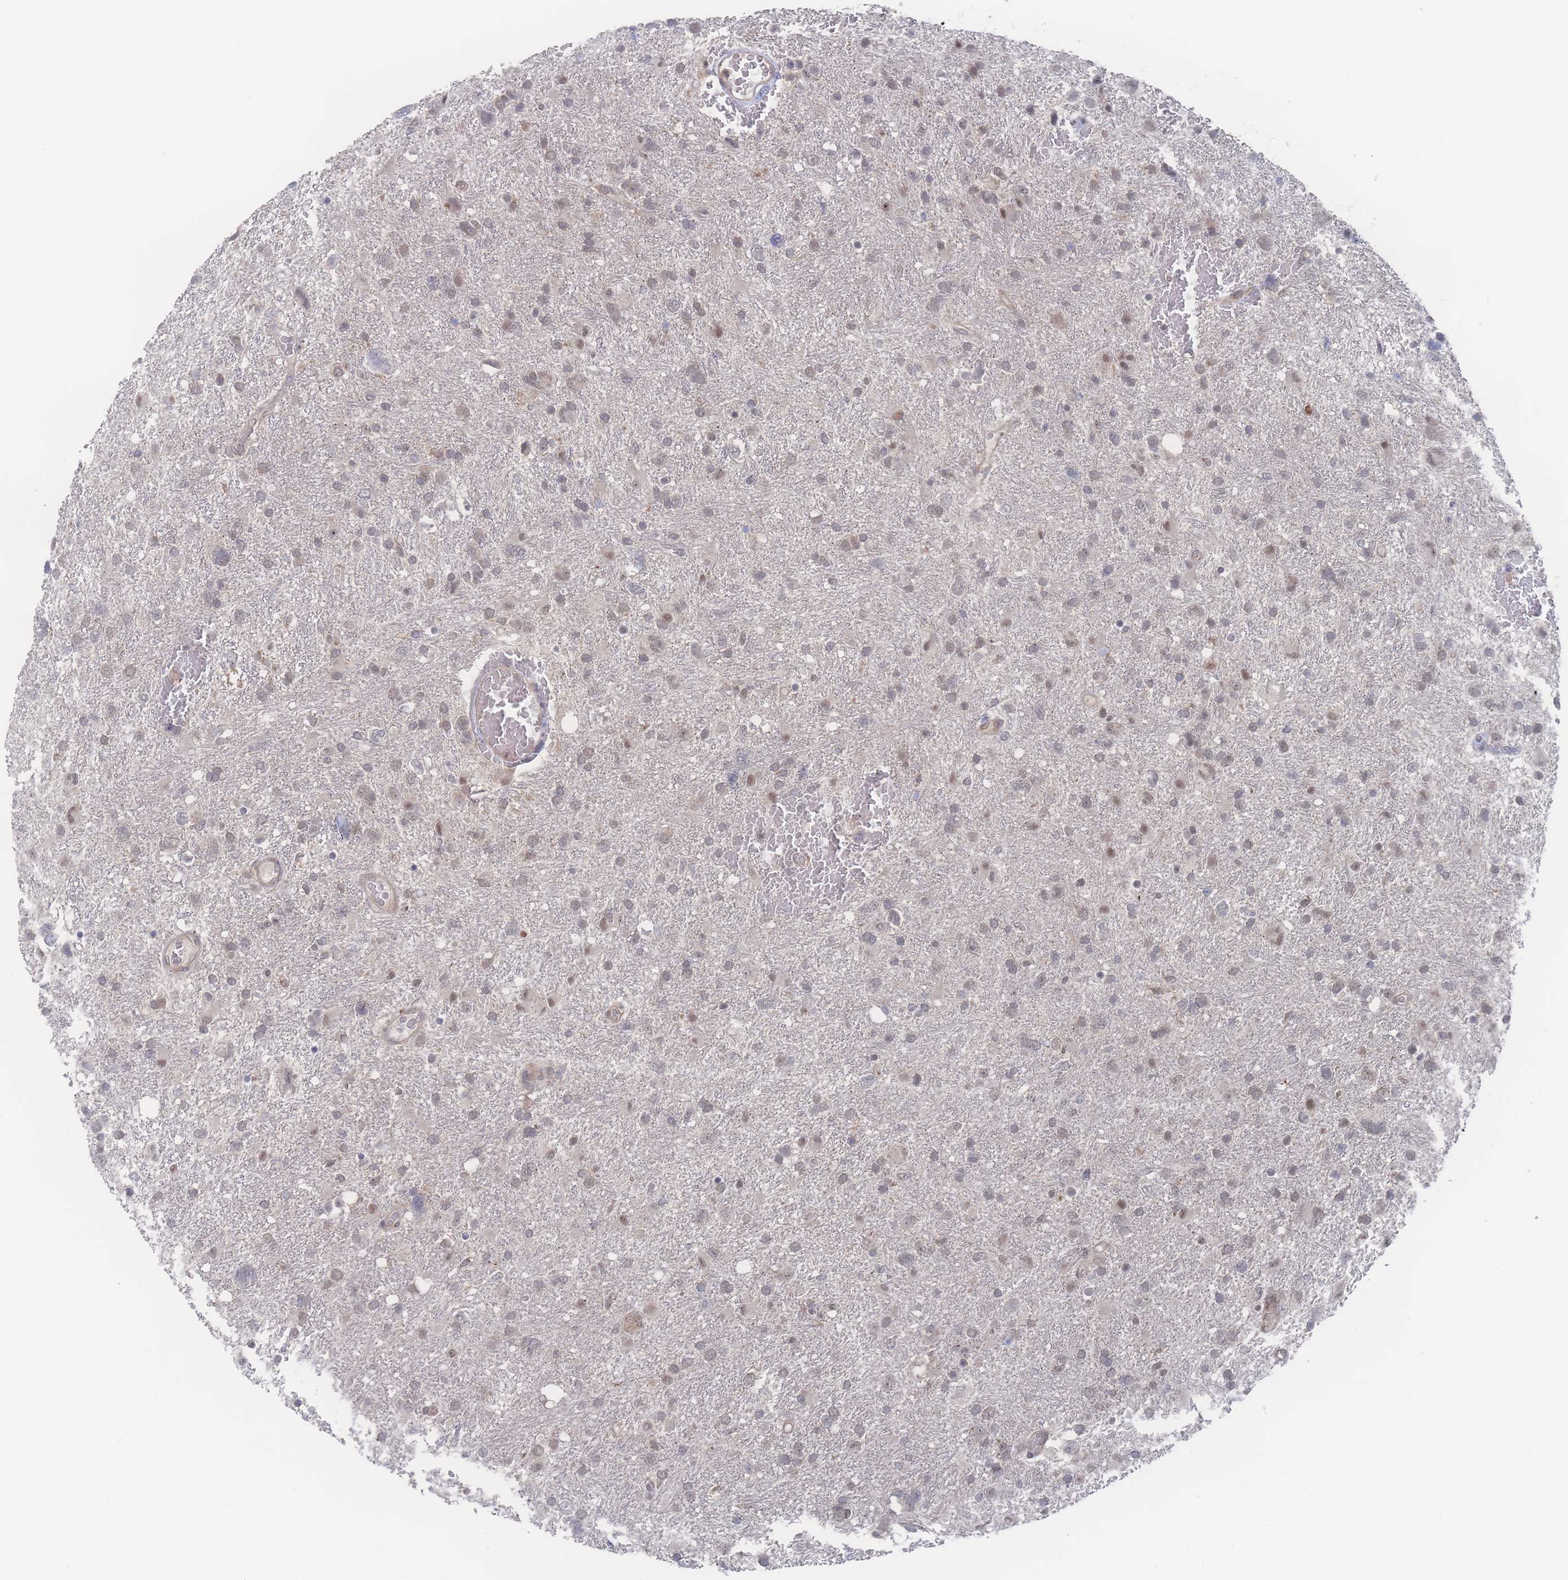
{"staining": {"intensity": "weak", "quantity": "25%-75%", "location": "nuclear"}, "tissue": "glioma", "cell_type": "Tumor cells", "image_type": "cancer", "snomed": [{"axis": "morphology", "description": "Glioma, malignant, High grade"}, {"axis": "topography", "description": "Brain"}], "caption": "Malignant glioma (high-grade) stained with DAB (3,3'-diaminobenzidine) immunohistochemistry (IHC) reveals low levels of weak nuclear expression in about 25%-75% of tumor cells. (IHC, brightfield microscopy, high magnification).", "gene": "NBEAL1", "patient": {"sex": "male", "age": 61}}